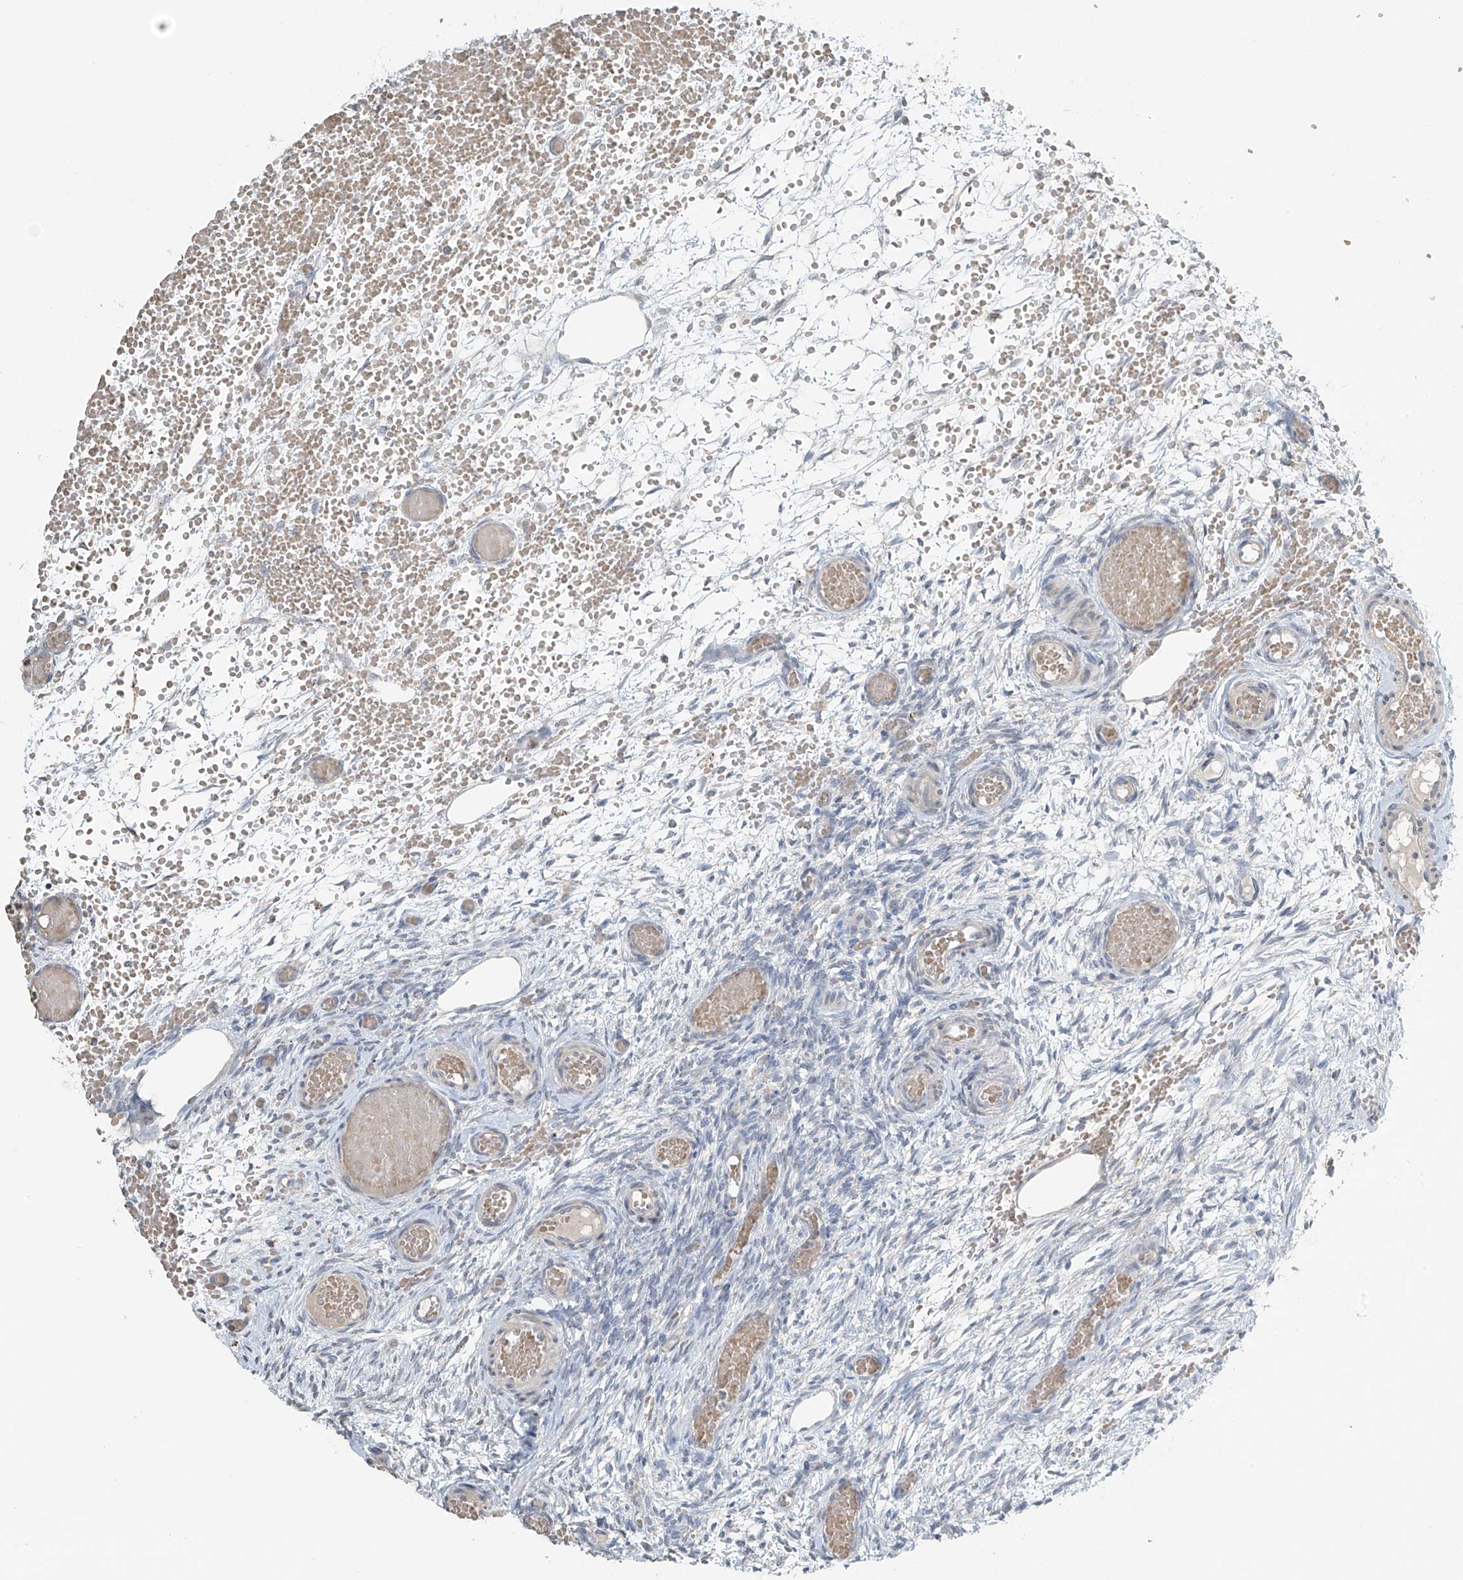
{"staining": {"intensity": "negative", "quantity": "none", "location": "none"}, "tissue": "ovary", "cell_type": "Follicle cells", "image_type": "normal", "snomed": [{"axis": "morphology", "description": "Adenocarcinoma, NOS"}, {"axis": "topography", "description": "Endometrium"}], "caption": "Protein analysis of benign ovary exhibits no significant positivity in follicle cells.", "gene": "HOXA11", "patient": {"sex": "female", "age": 32}}